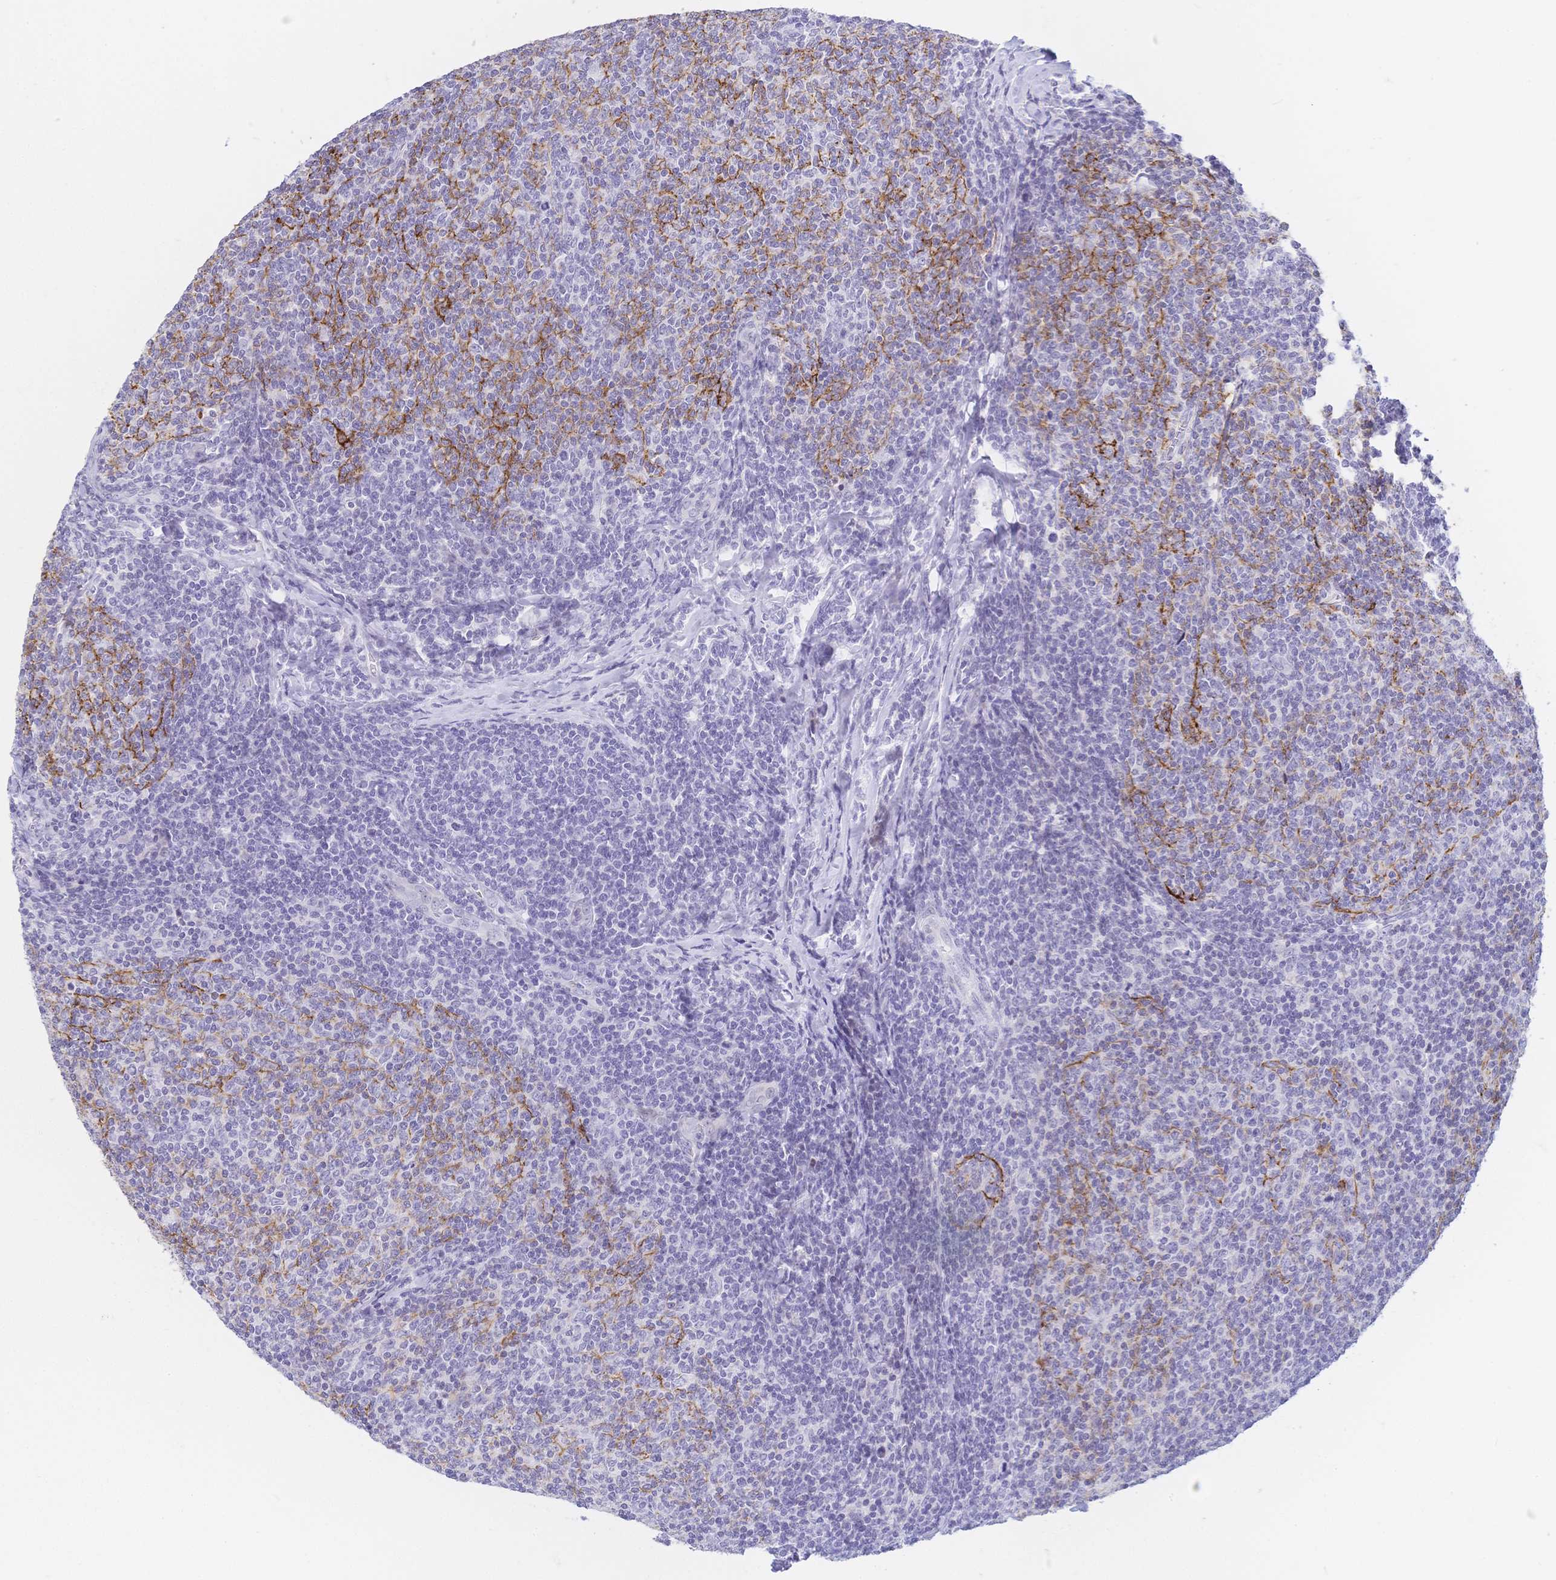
{"staining": {"intensity": "negative", "quantity": "none", "location": "none"}, "tissue": "lymphoma", "cell_type": "Tumor cells", "image_type": "cancer", "snomed": [{"axis": "morphology", "description": "Malignant lymphoma, non-Hodgkin's type, Low grade"}, {"axis": "topography", "description": "Lymph node"}], "caption": "Immunohistochemistry (IHC) micrograph of human malignant lymphoma, non-Hodgkin's type (low-grade) stained for a protein (brown), which demonstrates no expression in tumor cells.", "gene": "CR2", "patient": {"sex": "male", "age": 52}}